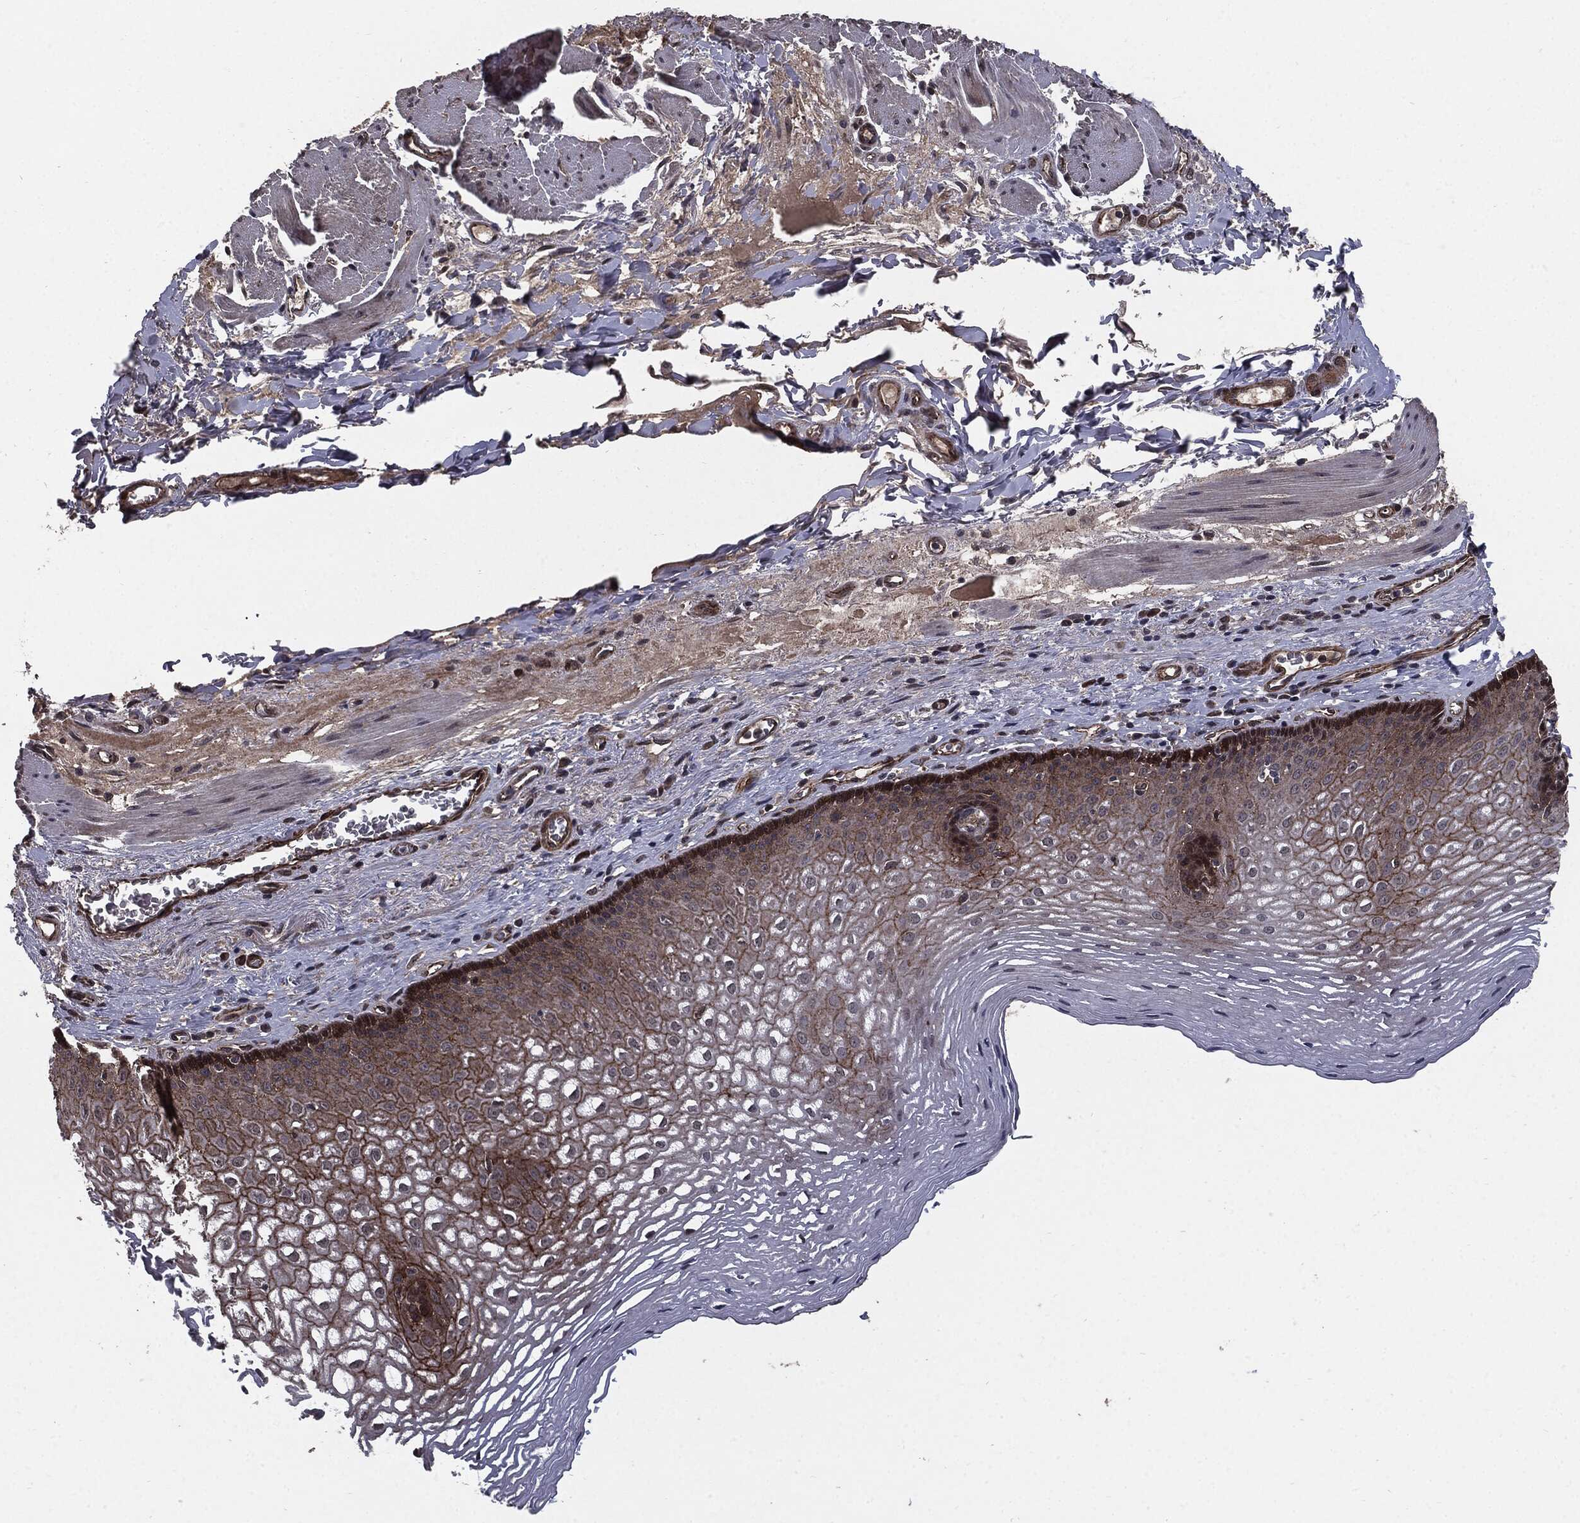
{"staining": {"intensity": "moderate", "quantity": "25%-75%", "location": "cytoplasmic/membranous"}, "tissue": "esophagus", "cell_type": "Squamous epithelial cells", "image_type": "normal", "snomed": [{"axis": "morphology", "description": "Normal tissue, NOS"}, {"axis": "topography", "description": "Esophagus"}], "caption": "Esophagus stained for a protein (brown) exhibits moderate cytoplasmic/membranous positive staining in approximately 25%-75% of squamous epithelial cells.", "gene": "PTPA", "patient": {"sex": "male", "age": 76}}